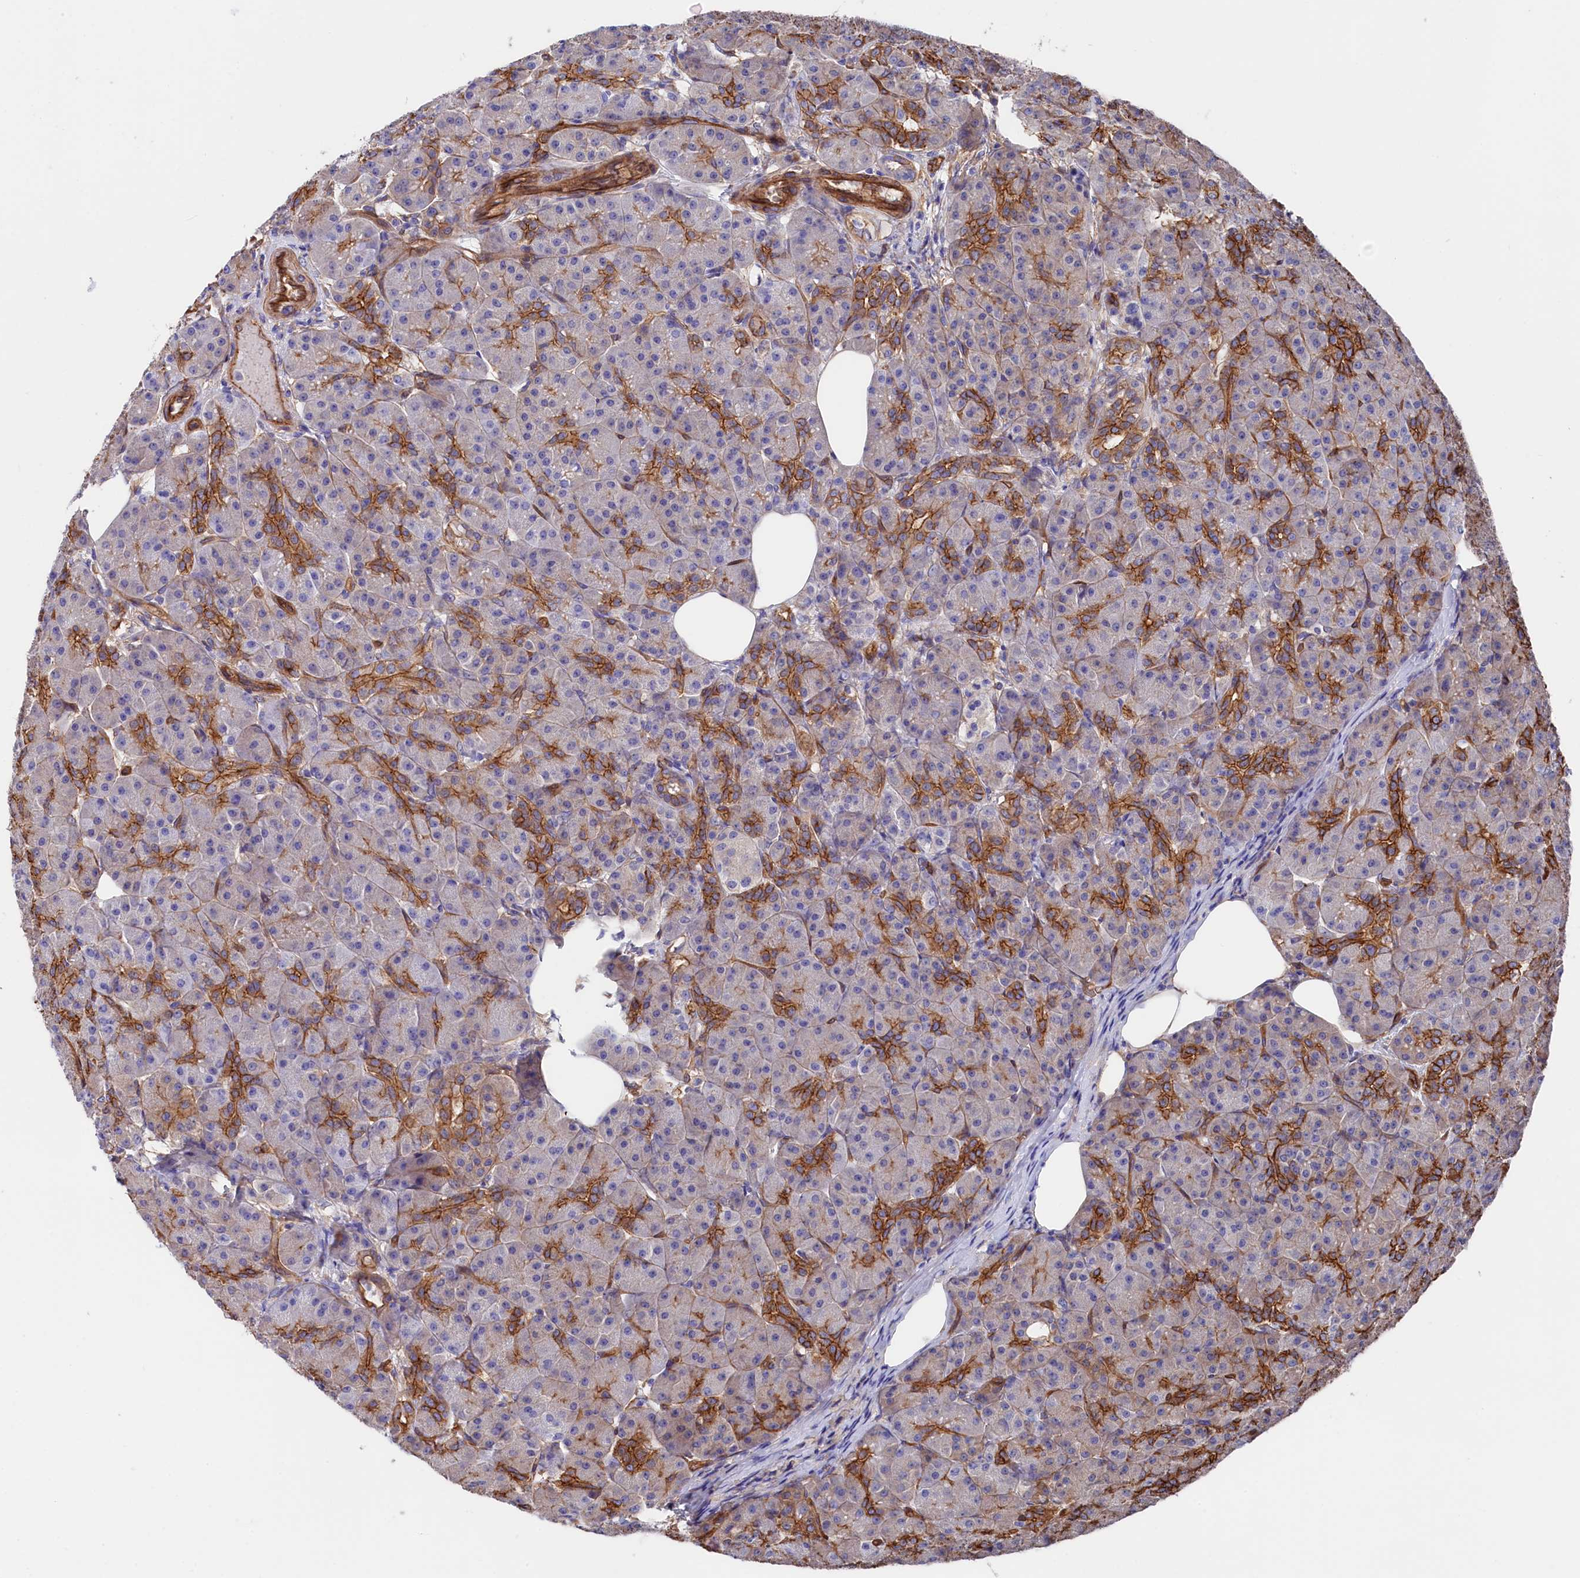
{"staining": {"intensity": "strong", "quantity": "25%-75%", "location": "cytoplasmic/membranous"}, "tissue": "pancreas", "cell_type": "Exocrine glandular cells", "image_type": "normal", "snomed": [{"axis": "morphology", "description": "Normal tissue, NOS"}, {"axis": "topography", "description": "Pancreas"}], "caption": "A brown stain shows strong cytoplasmic/membranous positivity of a protein in exocrine glandular cells of unremarkable pancreas. Ihc stains the protein in brown and the nuclei are stained blue.", "gene": "TNKS1BP1", "patient": {"sex": "male", "age": 63}}